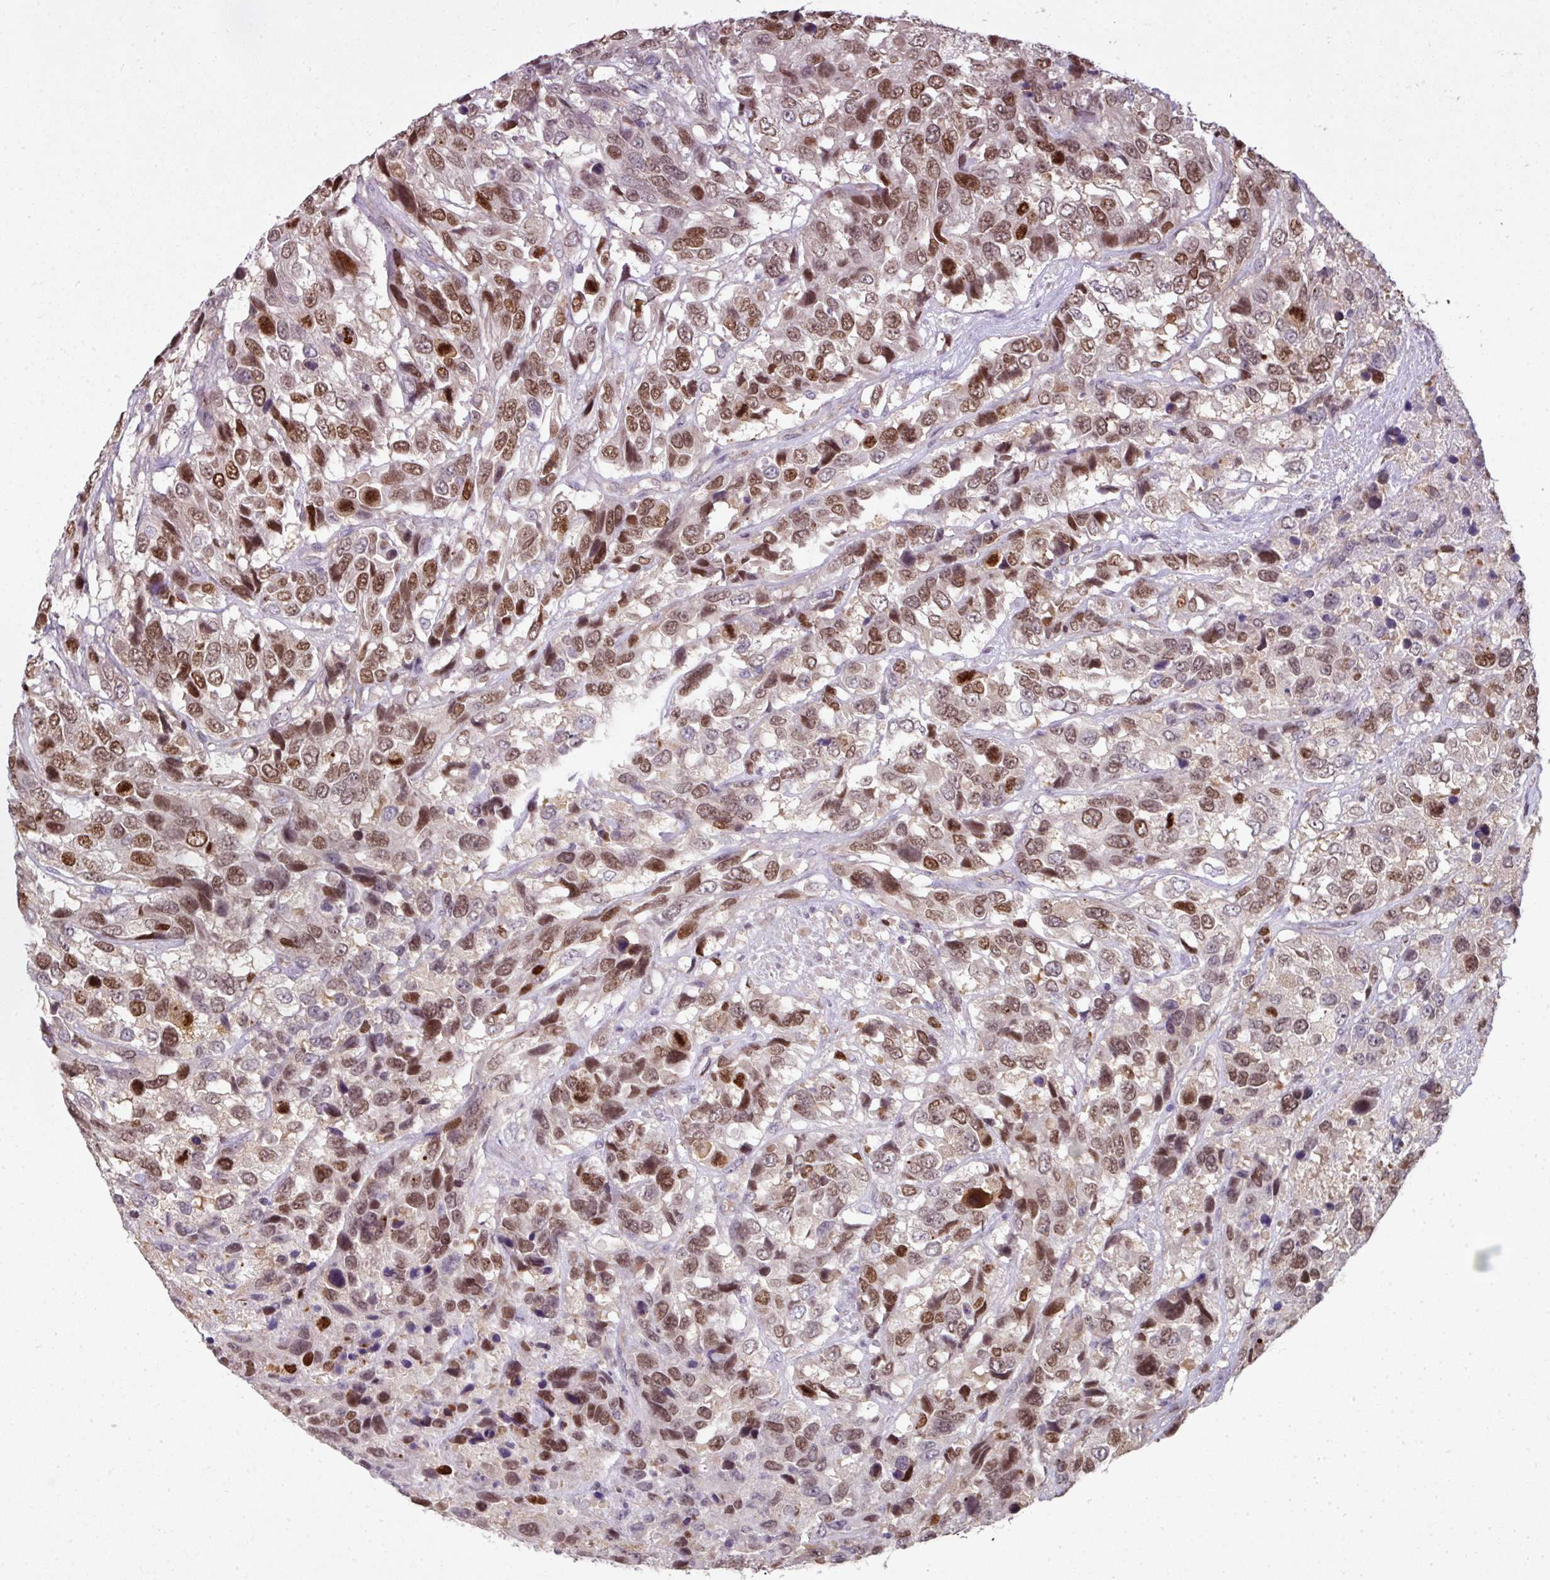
{"staining": {"intensity": "moderate", "quantity": ">75%", "location": "nuclear"}, "tissue": "urothelial cancer", "cell_type": "Tumor cells", "image_type": "cancer", "snomed": [{"axis": "morphology", "description": "Urothelial carcinoma, High grade"}, {"axis": "topography", "description": "Urinary bladder"}], "caption": "There is medium levels of moderate nuclear positivity in tumor cells of high-grade urothelial carcinoma, as demonstrated by immunohistochemical staining (brown color).", "gene": "C19orf33", "patient": {"sex": "female", "age": 70}}